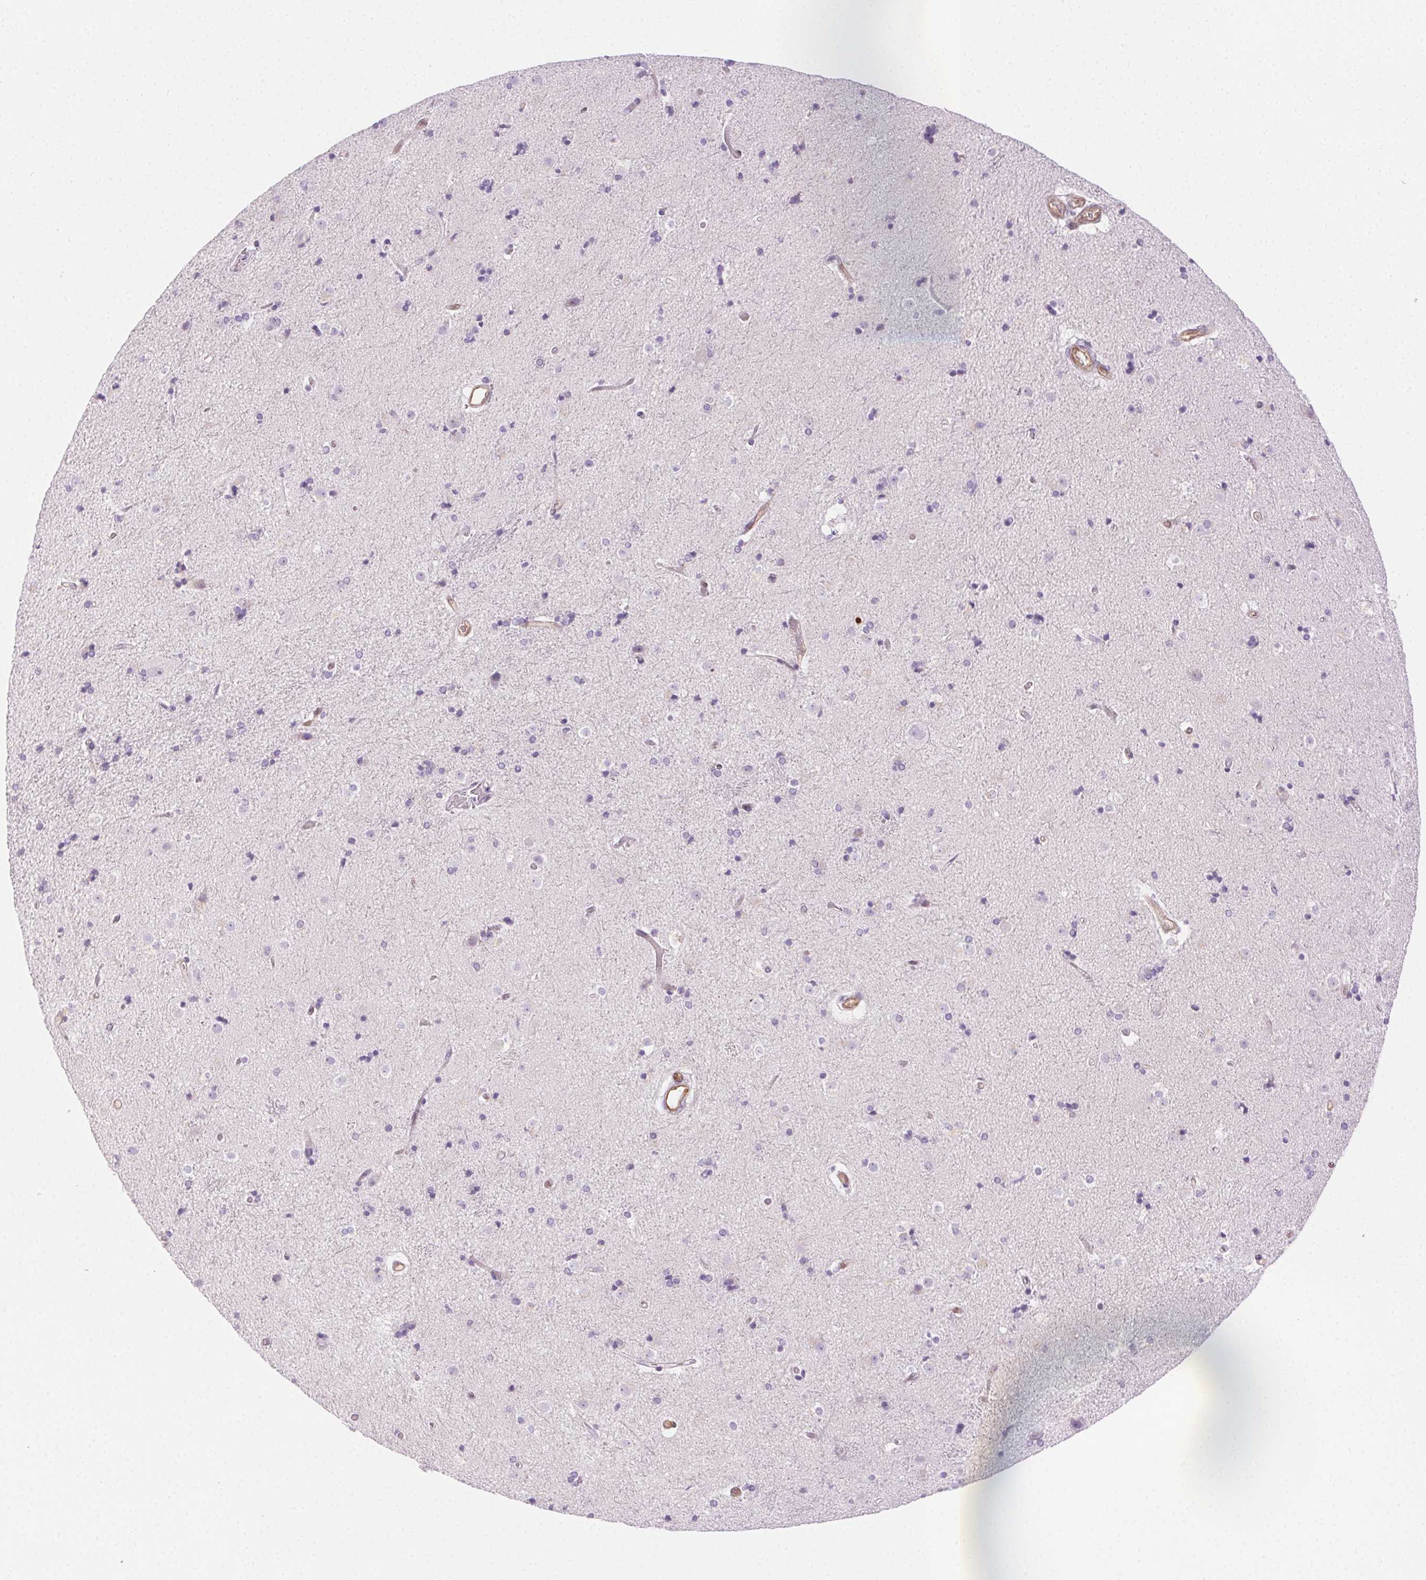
{"staining": {"intensity": "negative", "quantity": "none", "location": "none"}, "tissue": "caudate", "cell_type": "Glial cells", "image_type": "normal", "snomed": [{"axis": "morphology", "description": "Normal tissue, NOS"}, {"axis": "topography", "description": "Lateral ventricle wall"}], "caption": "There is no significant positivity in glial cells of caudate. (Brightfield microscopy of DAB IHC at high magnification).", "gene": "TMEM45A", "patient": {"sex": "female", "age": 71}}